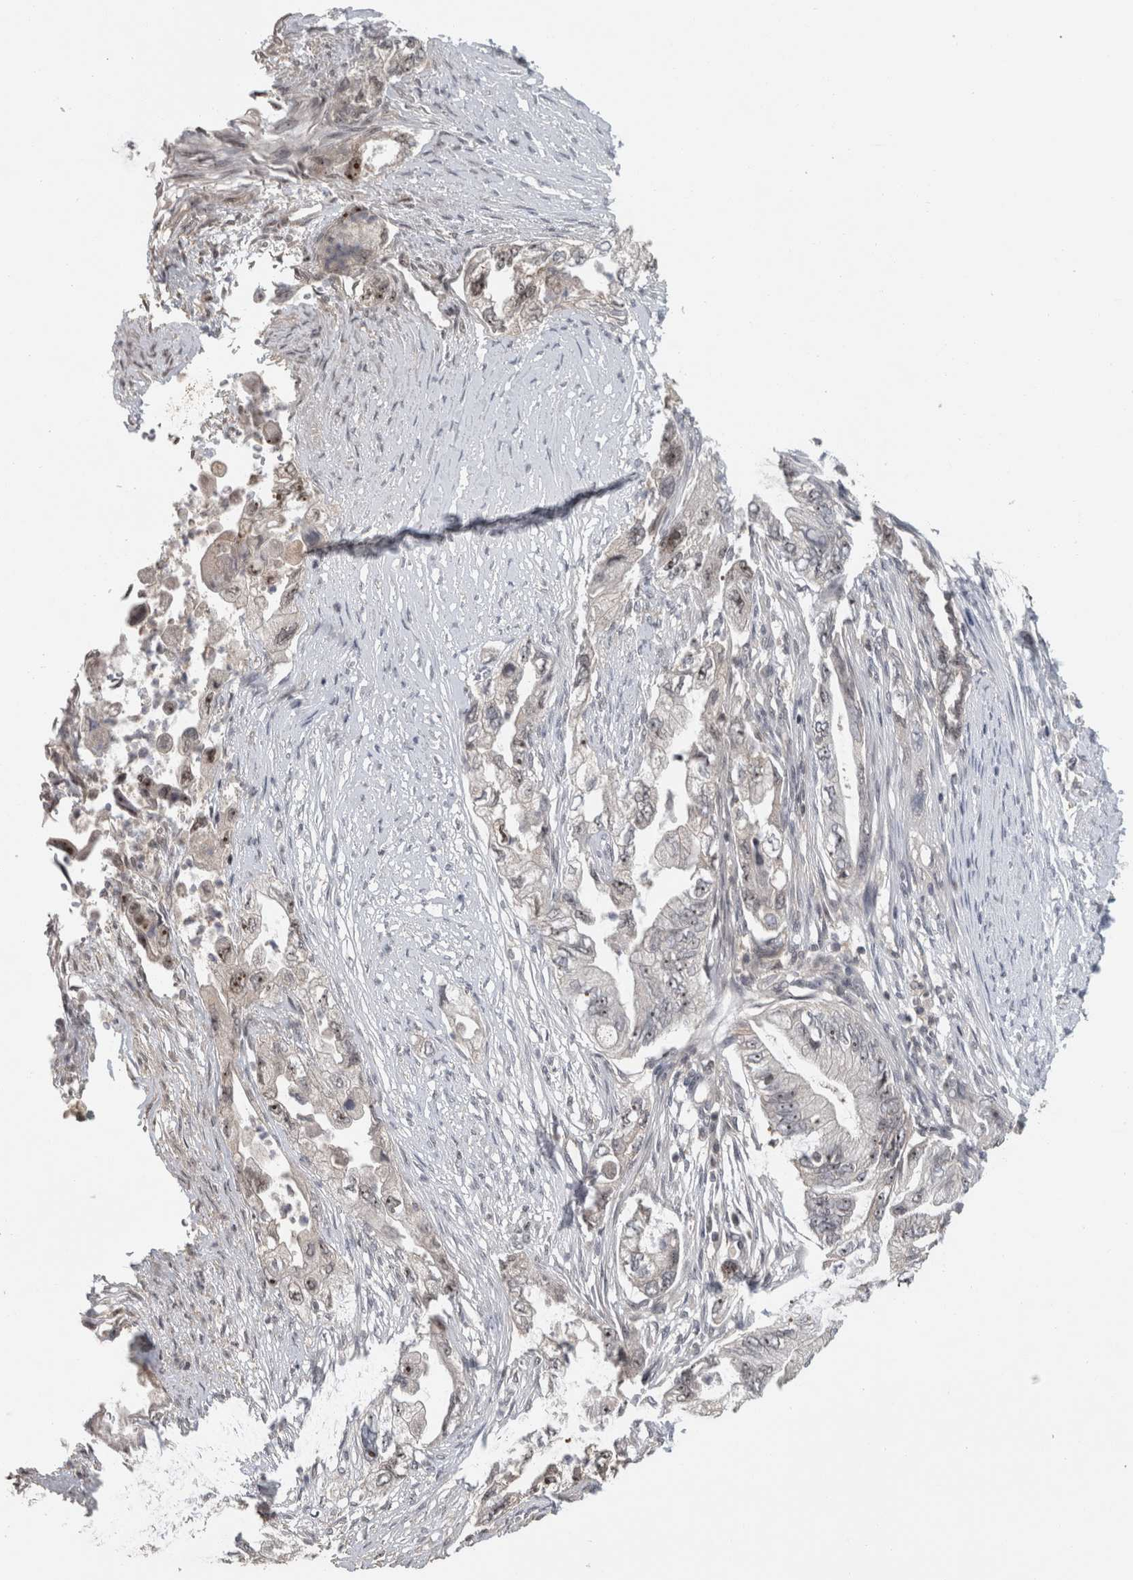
{"staining": {"intensity": "moderate", "quantity": "<25%", "location": "nuclear"}, "tissue": "pancreatic cancer", "cell_type": "Tumor cells", "image_type": "cancer", "snomed": [{"axis": "morphology", "description": "Adenocarcinoma, NOS"}, {"axis": "topography", "description": "Pancreas"}], "caption": "Immunohistochemistry (IHC) micrograph of neoplastic tissue: pancreatic adenocarcinoma stained using immunohistochemistry (IHC) reveals low levels of moderate protein expression localized specifically in the nuclear of tumor cells, appearing as a nuclear brown color.", "gene": "RBM28", "patient": {"sex": "female", "age": 73}}